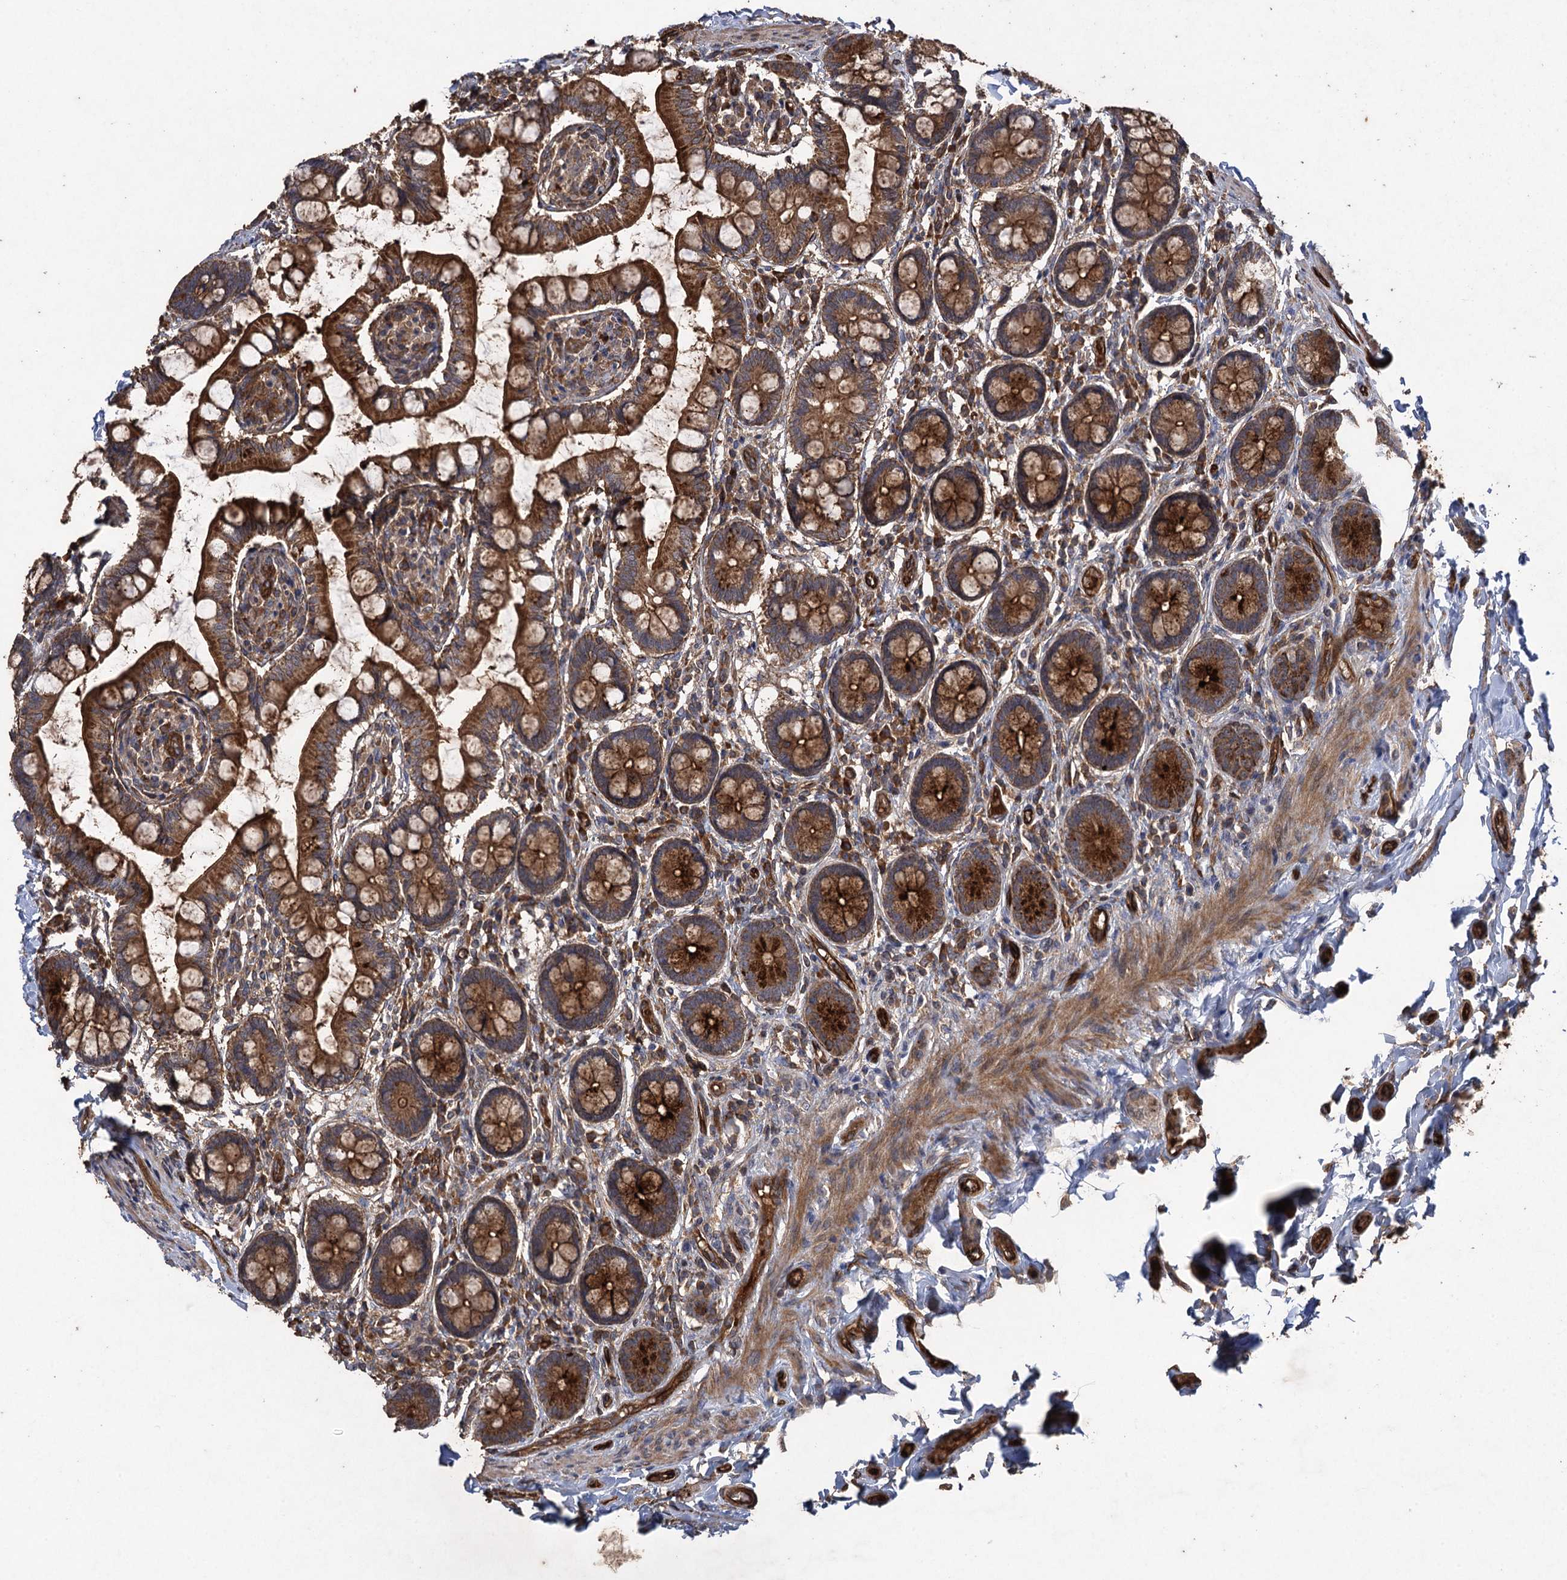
{"staining": {"intensity": "strong", "quantity": ">75%", "location": "cytoplasmic/membranous"}, "tissue": "small intestine", "cell_type": "Glandular cells", "image_type": "normal", "snomed": [{"axis": "morphology", "description": "Normal tissue, NOS"}, {"axis": "topography", "description": "Small intestine"}], "caption": "This photomicrograph demonstrates IHC staining of unremarkable small intestine, with high strong cytoplasmic/membranous positivity in approximately >75% of glandular cells.", "gene": "TXNDC11", "patient": {"sex": "male", "age": 52}}